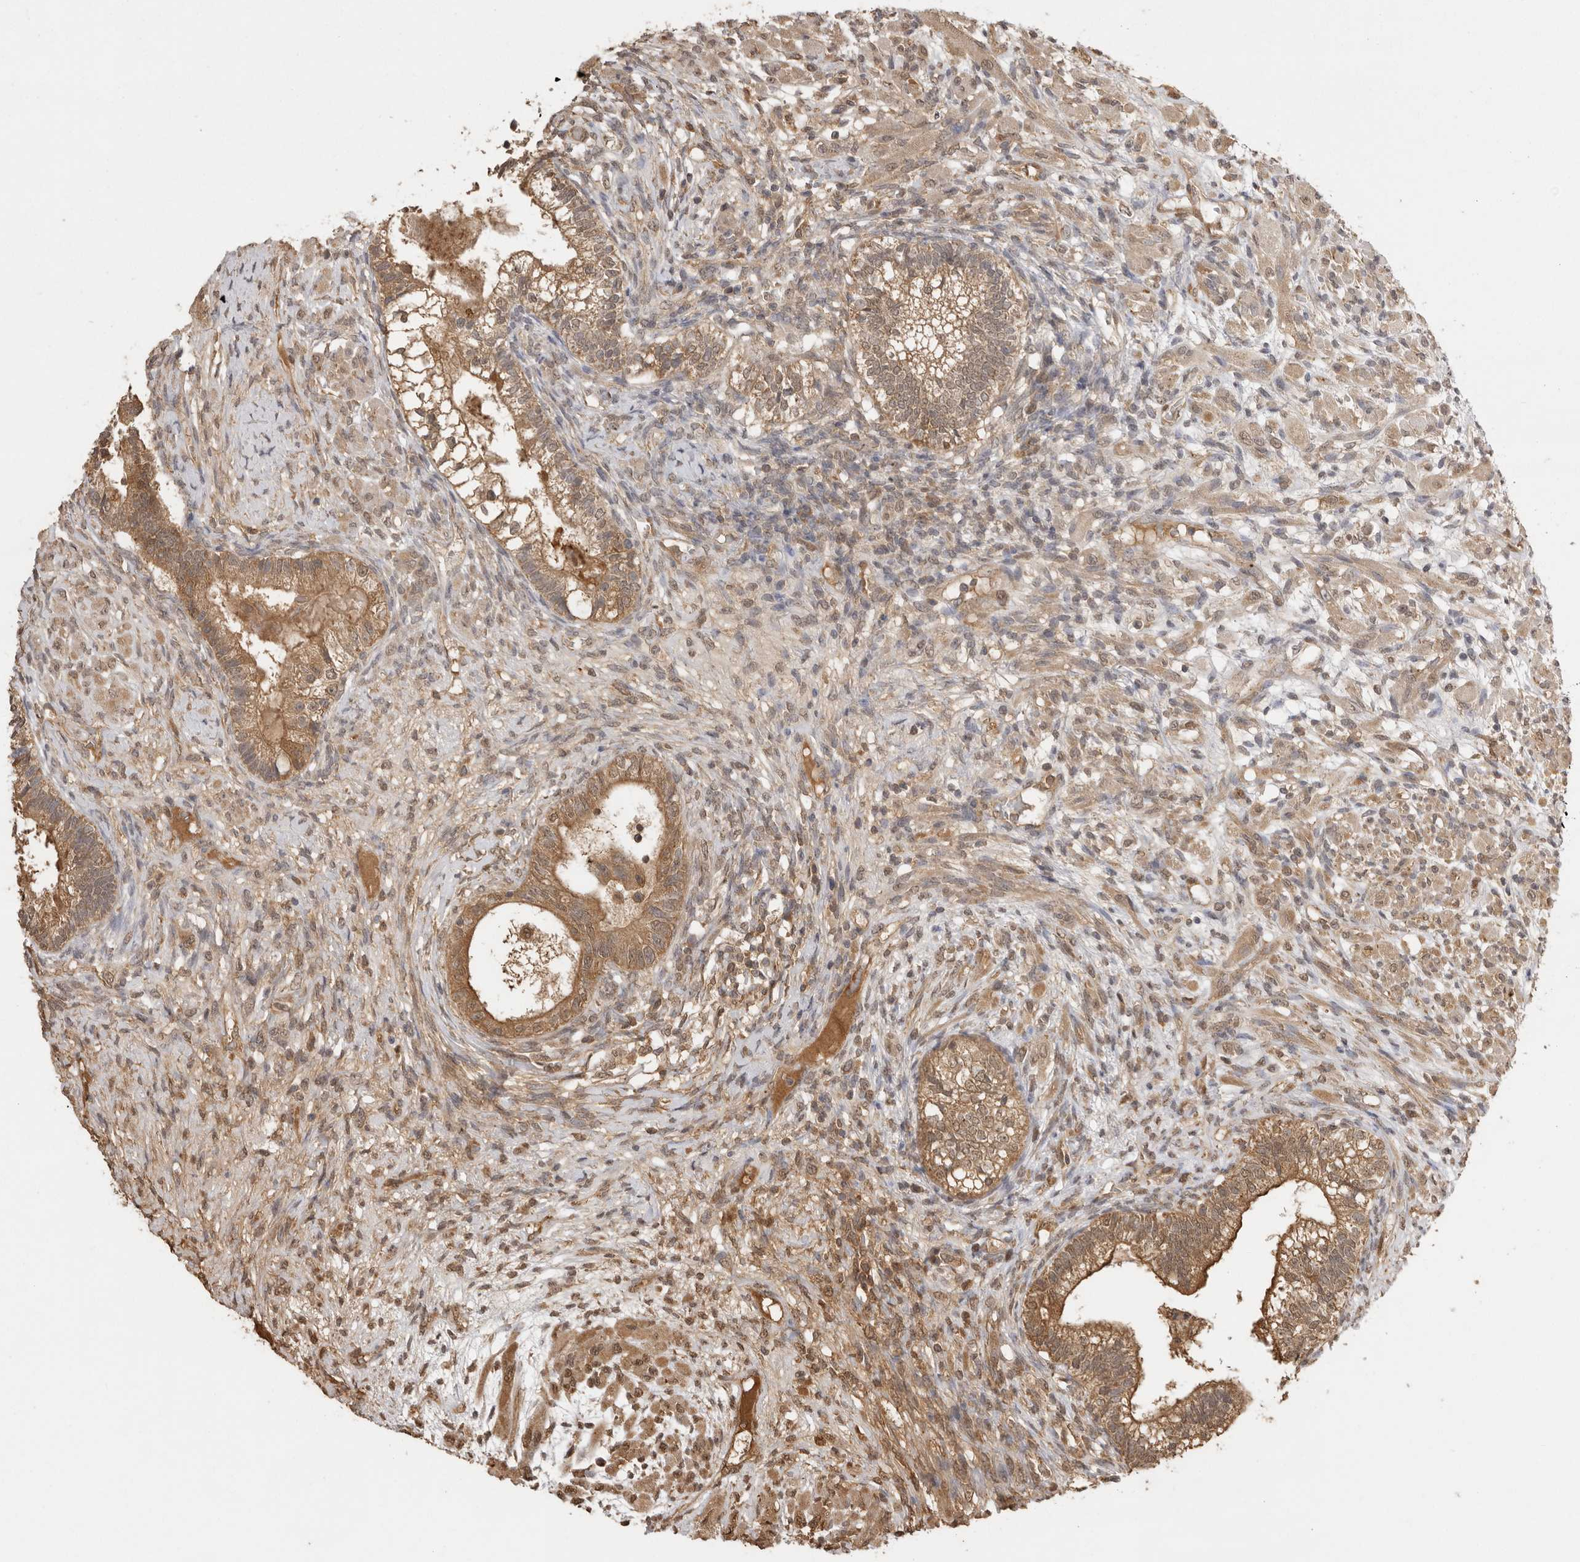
{"staining": {"intensity": "moderate", "quantity": ">75%", "location": "cytoplasmic/membranous"}, "tissue": "testis cancer", "cell_type": "Tumor cells", "image_type": "cancer", "snomed": [{"axis": "morphology", "description": "Seminoma, NOS"}, {"axis": "morphology", "description": "Carcinoma, Embryonal, NOS"}, {"axis": "topography", "description": "Testis"}], "caption": "Moderate cytoplasmic/membranous staining for a protein is identified in approximately >75% of tumor cells of testis embryonal carcinoma using immunohistochemistry.", "gene": "JAG2", "patient": {"sex": "male", "age": 28}}